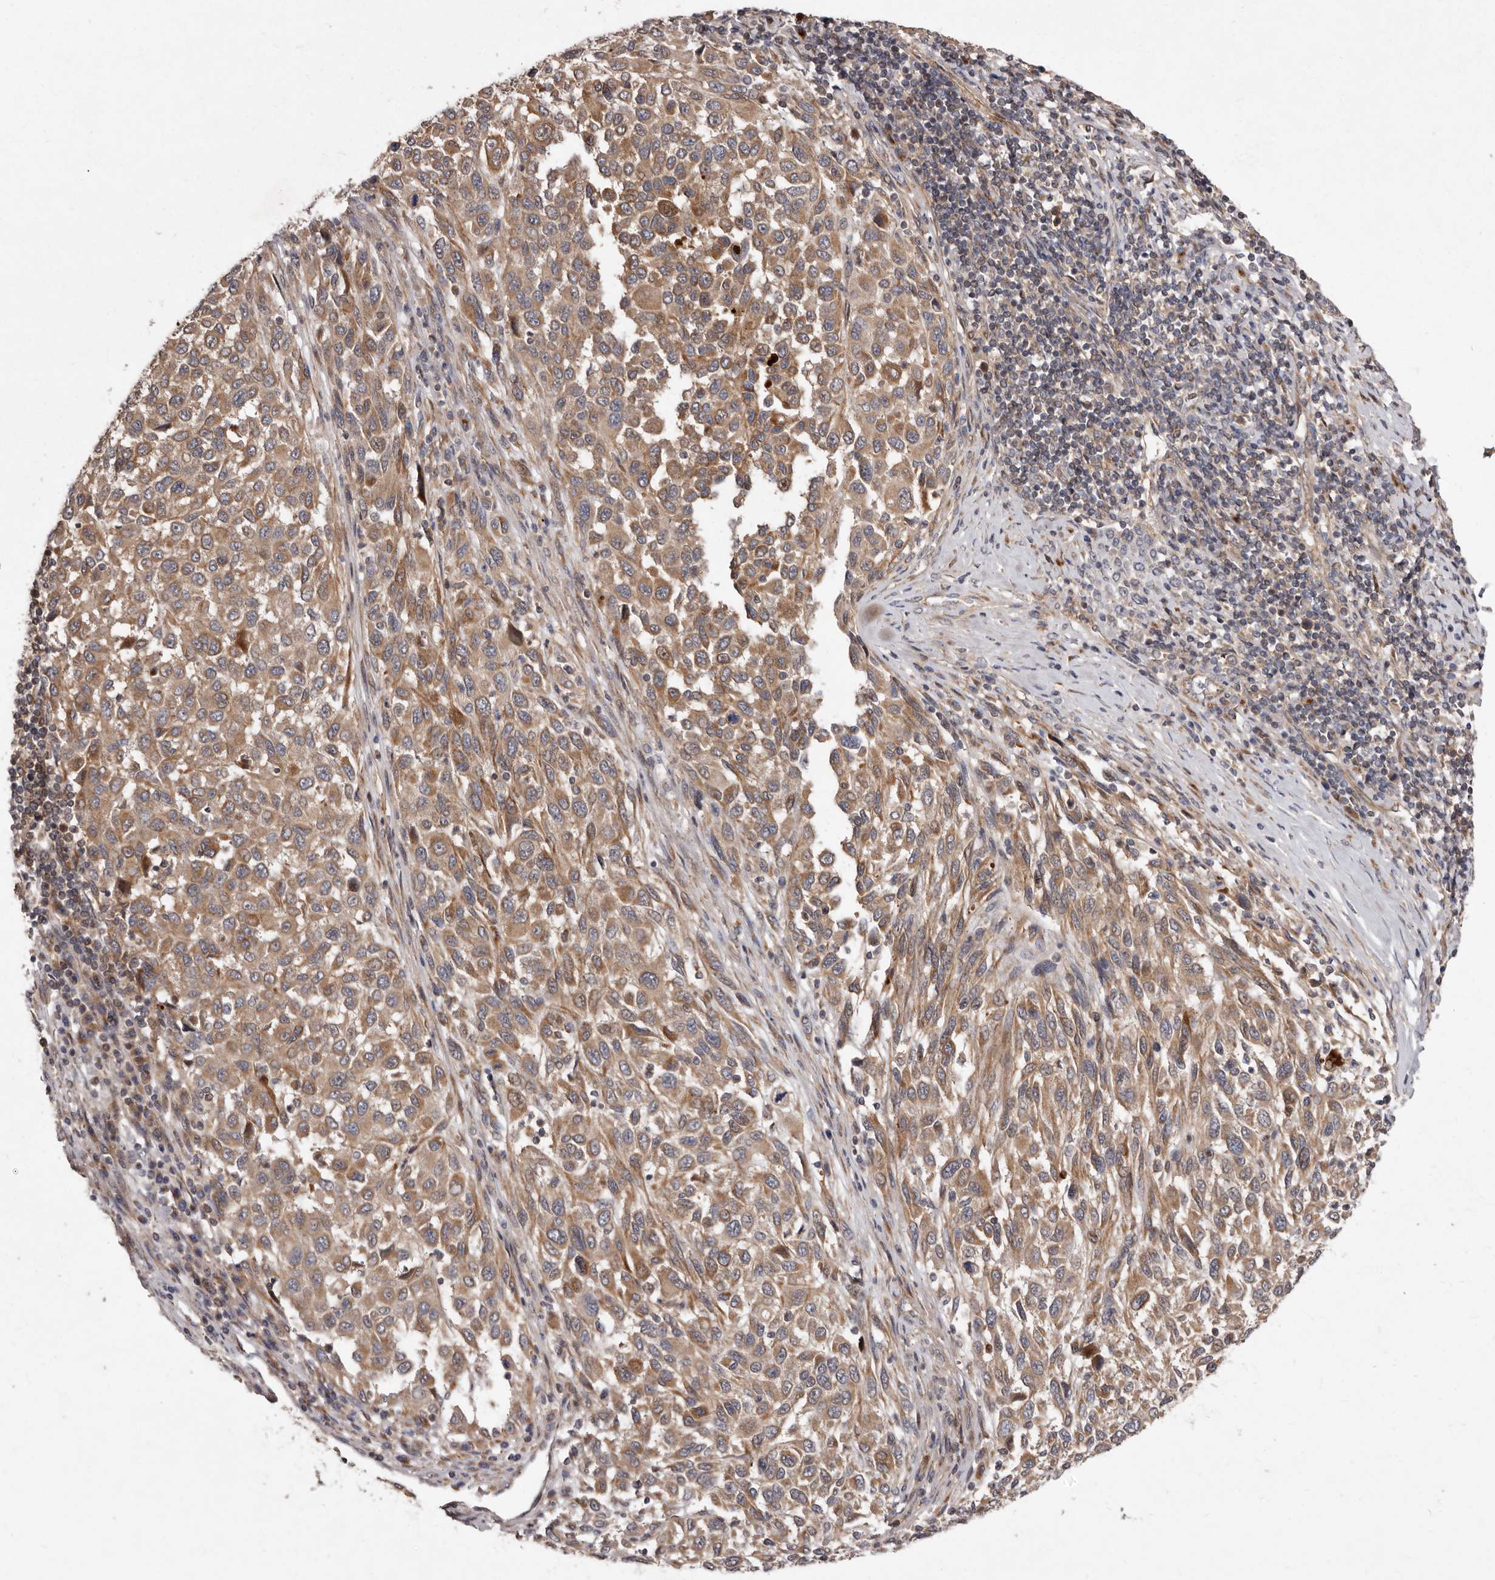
{"staining": {"intensity": "moderate", "quantity": ">75%", "location": "cytoplasmic/membranous"}, "tissue": "melanoma", "cell_type": "Tumor cells", "image_type": "cancer", "snomed": [{"axis": "morphology", "description": "Malignant melanoma, Metastatic site"}, {"axis": "topography", "description": "Lymph node"}], "caption": "A brown stain shows moderate cytoplasmic/membranous expression of a protein in malignant melanoma (metastatic site) tumor cells.", "gene": "FLAD1", "patient": {"sex": "male", "age": 61}}